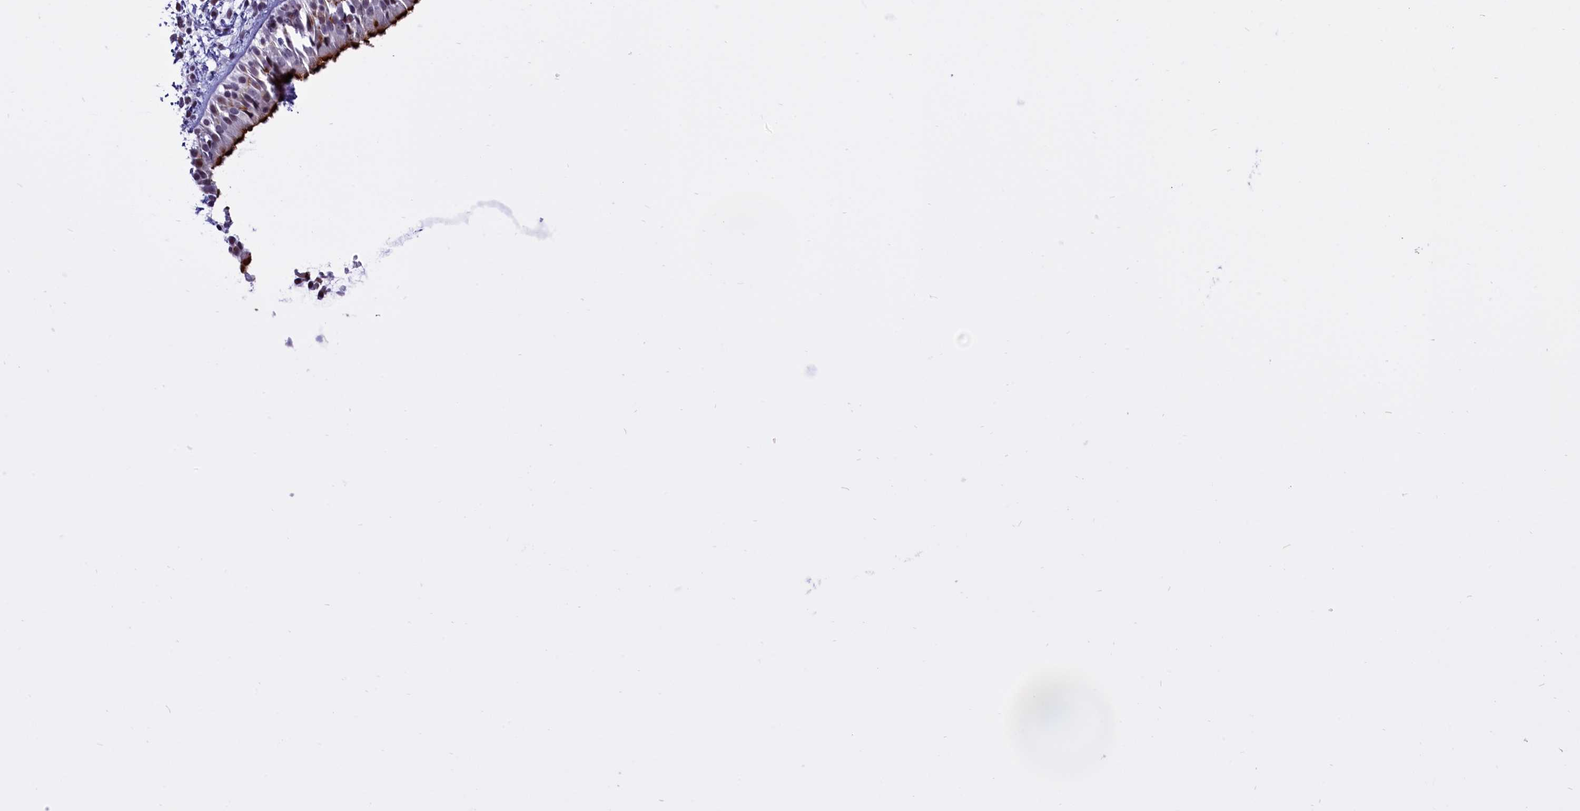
{"staining": {"intensity": "strong", "quantity": "25%-75%", "location": "cytoplasmic/membranous,nuclear"}, "tissue": "nasopharynx", "cell_type": "Respiratory epithelial cells", "image_type": "normal", "snomed": [{"axis": "morphology", "description": "Normal tissue, NOS"}, {"axis": "topography", "description": "Nasopharynx"}], "caption": "An immunohistochemistry (IHC) histopathology image of unremarkable tissue is shown. Protein staining in brown labels strong cytoplasmic/membranous,nuclear positivity in nasopharynx within respiratory epithelial cells.", "gene": "SPIRE2", "patient": {"sex": "male", "age": 22}}